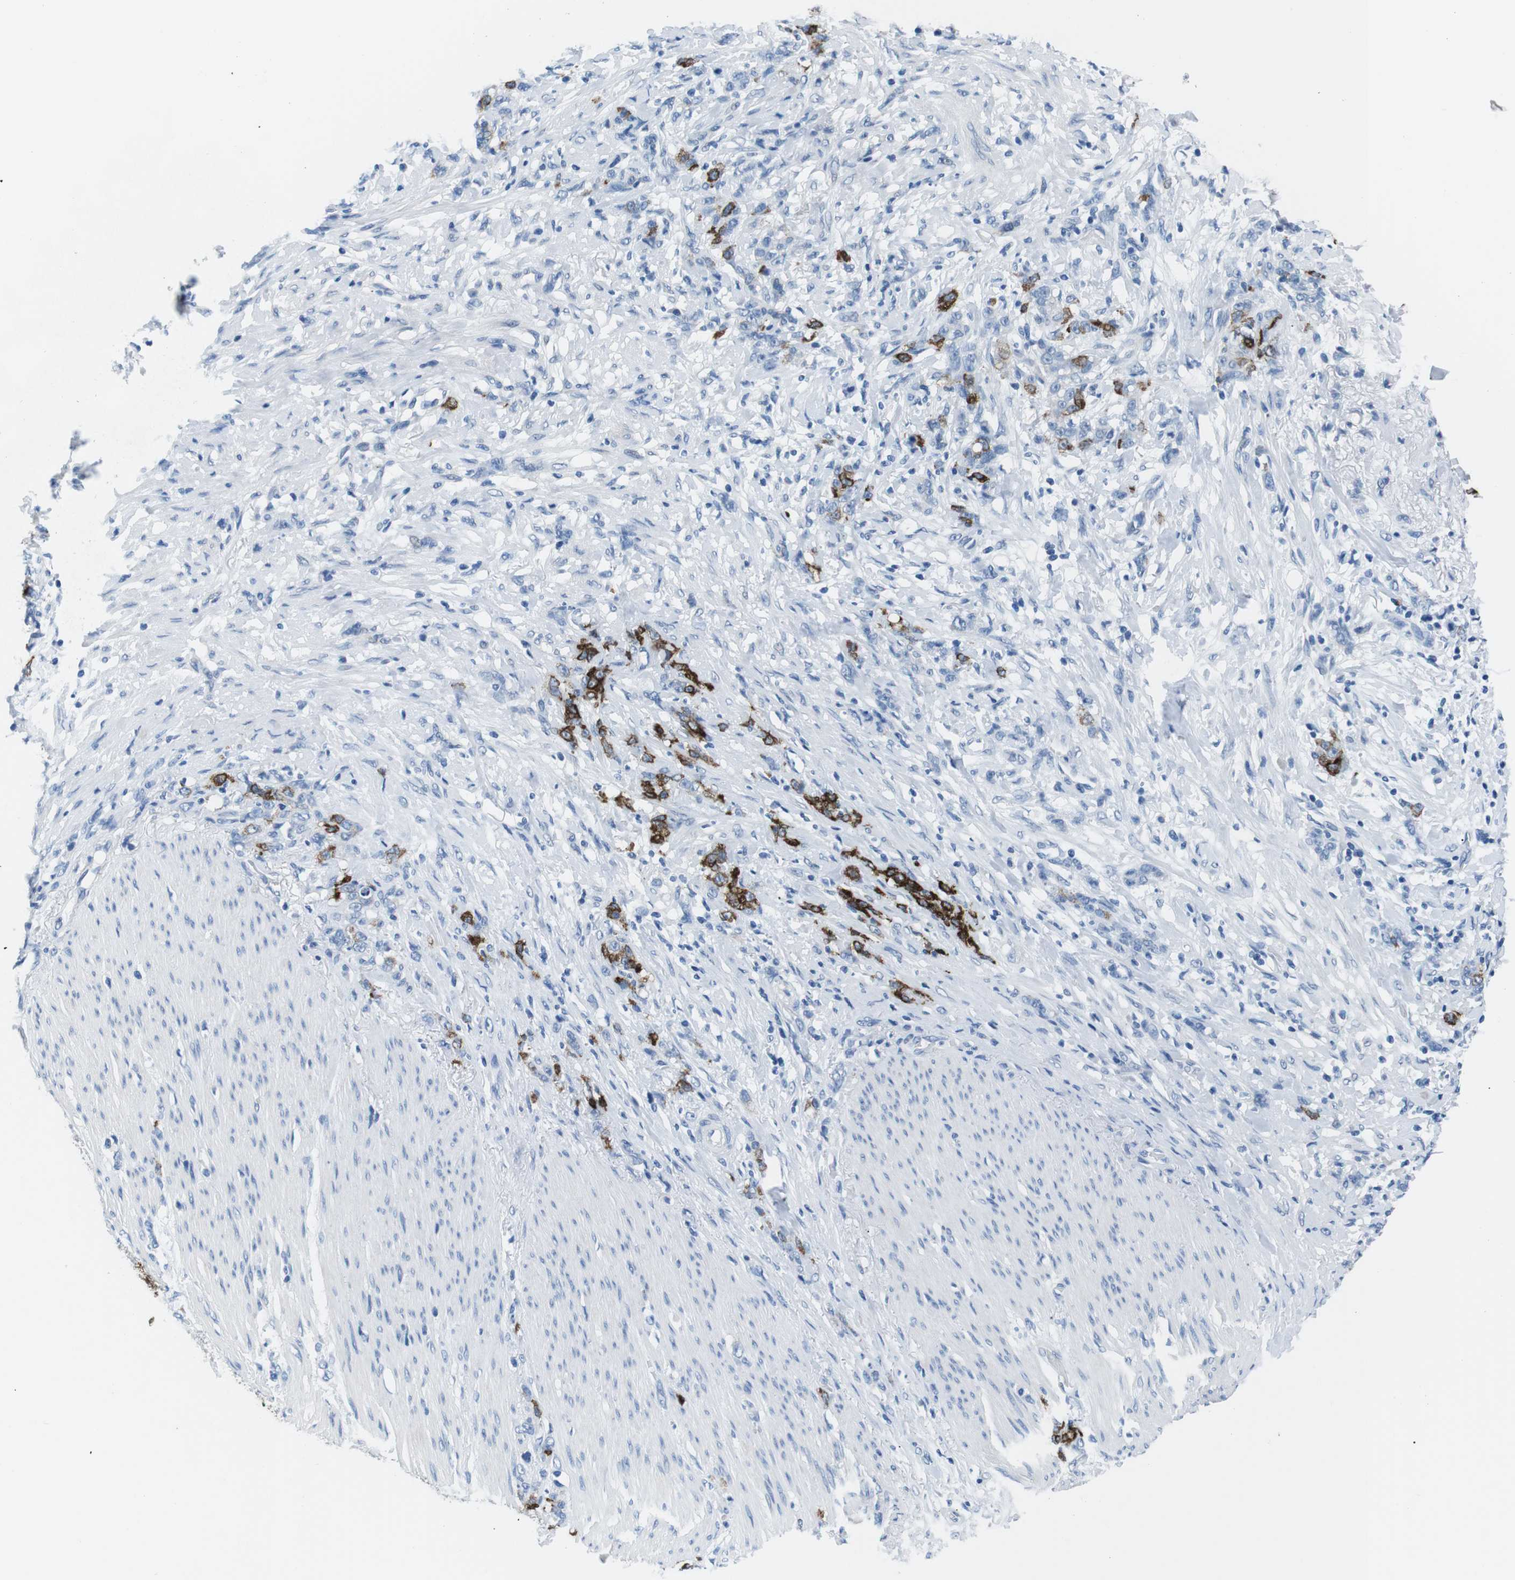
{"staining": {"intensity": "strong", "quantity": "25%-75%", "location": "cytoplasmic/membranous"}, "tissue": "stomach cancer", "cell_type": "Tumor cells", "image_type": "cancer", "snomed": [{"axis": "morphology", "description": "Adenocarcinoma, NOS"}, {"axis": "topography", "description": "Stomach, lower"}], "caption": "DAB (3,3'-diaminobenzidine) immunohistochemical staining of adenocarcinoma (stomach) shows strong cytoplasmic/membranous protein expression in approximately 25%-75% of tumor cells.", "gene": "MUC2", "patient": {"sex": "male", "age": 88}}